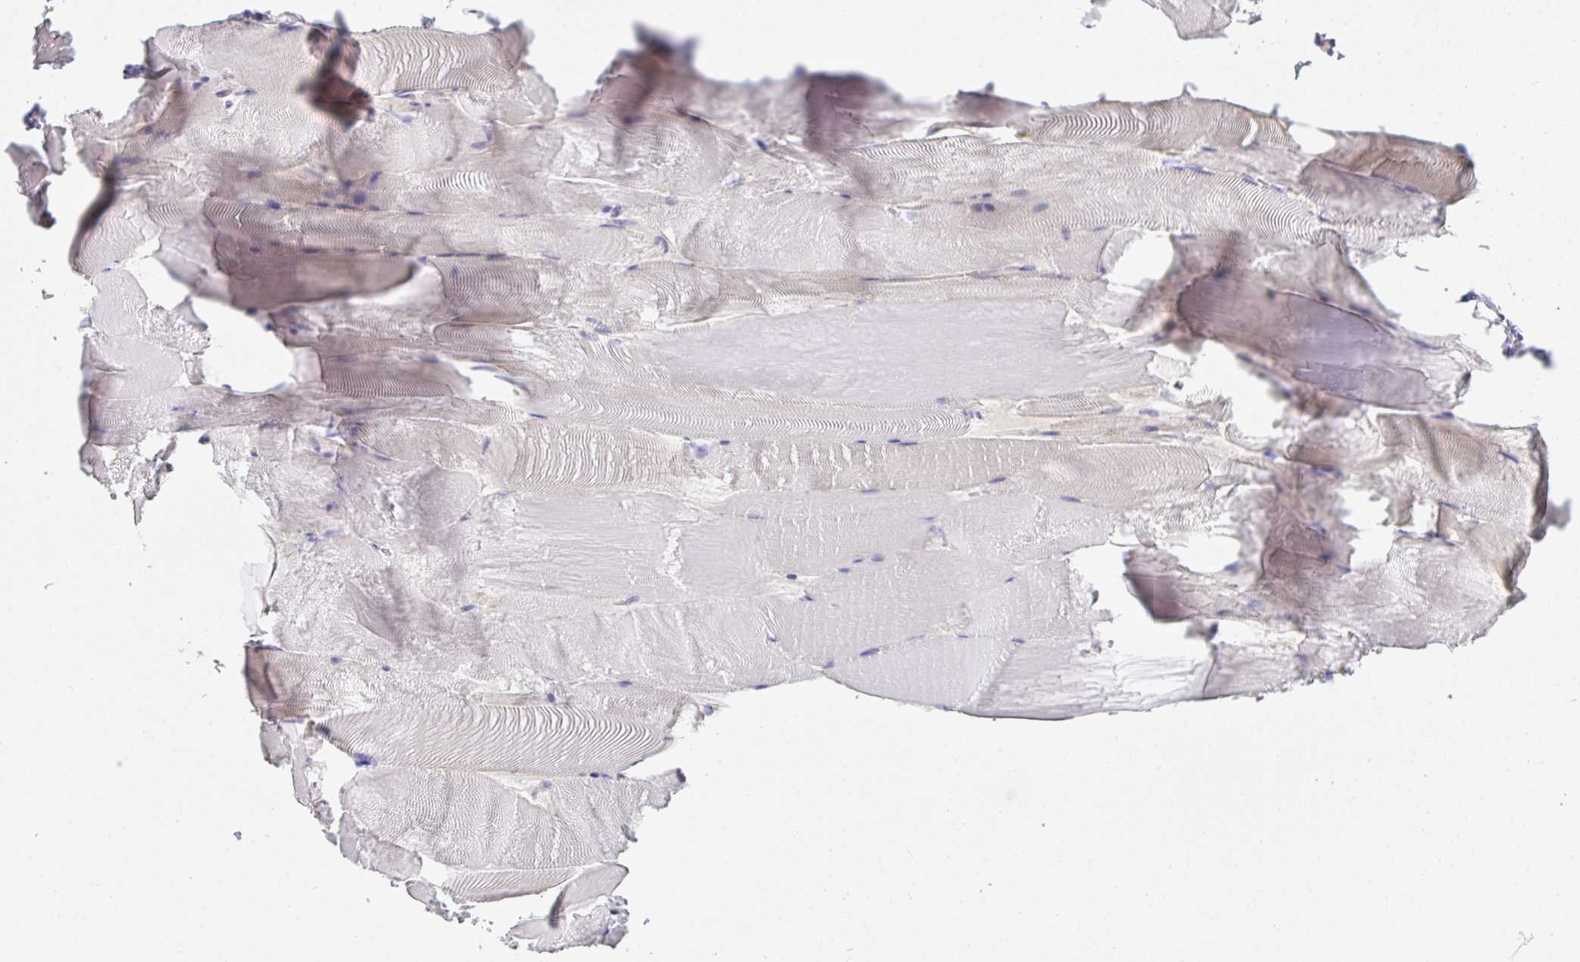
{"staining": {"intensity": "negative", "quantity": "none", "location": "none"}, "tissue": "skeletal muscle", "cell_type": "Myocytes", "image_type": "normal", "snomed": [{"axis": "morphology", "description": "Normal tissue, NOS"}, {"axis": "topography", "description": "Skeletal muscle"}], "caption": "Myocytes show no significant positivity in unremarkable skeletal muscle. (DAB (3,3'-diaminobenzidine) IHC, high magnification).", "gene": "MIA3", "patient": {"sex": "female", "age": 64}}